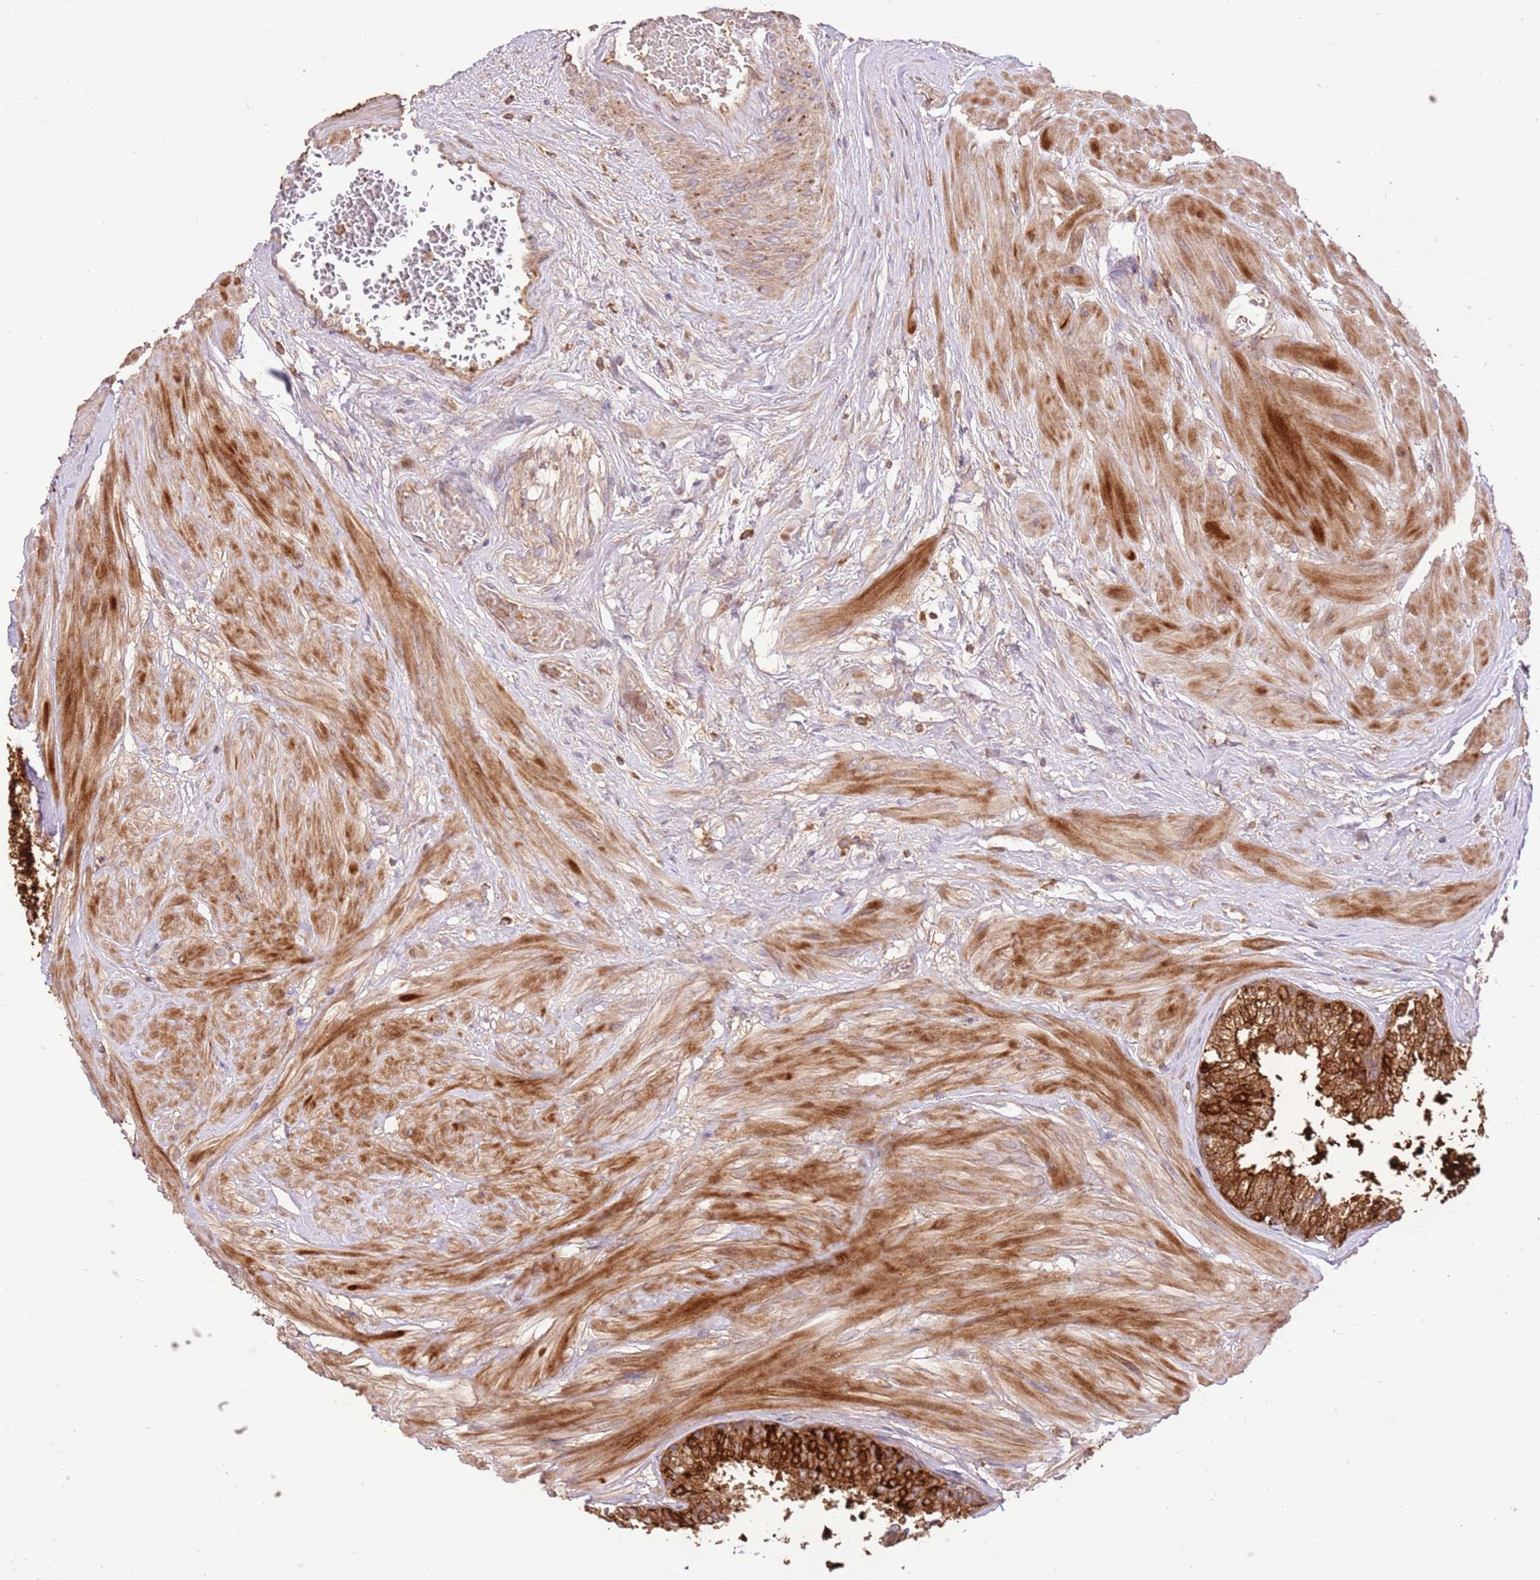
{"staining": {"intensity": "moderate", "quantity": ">75%", "location": "cytoplasmic/membranous"}, "tissue": "prostate", "cell_type": "Glandular cells", "image_type": "normal", "snomed": [{"axis": "morphology", "description": "Normal tissue, NOS"}, {"axis": "topography", "description": "Prostate"}], "caption": "The immunohistochemical stain shows moderate cytoplasmic/membranous positivity in glandular cells of normal prostate. Nuclei are stained in blue.", "gene": "LRRC28", "patient": {"sex": "male", "age": 48}}